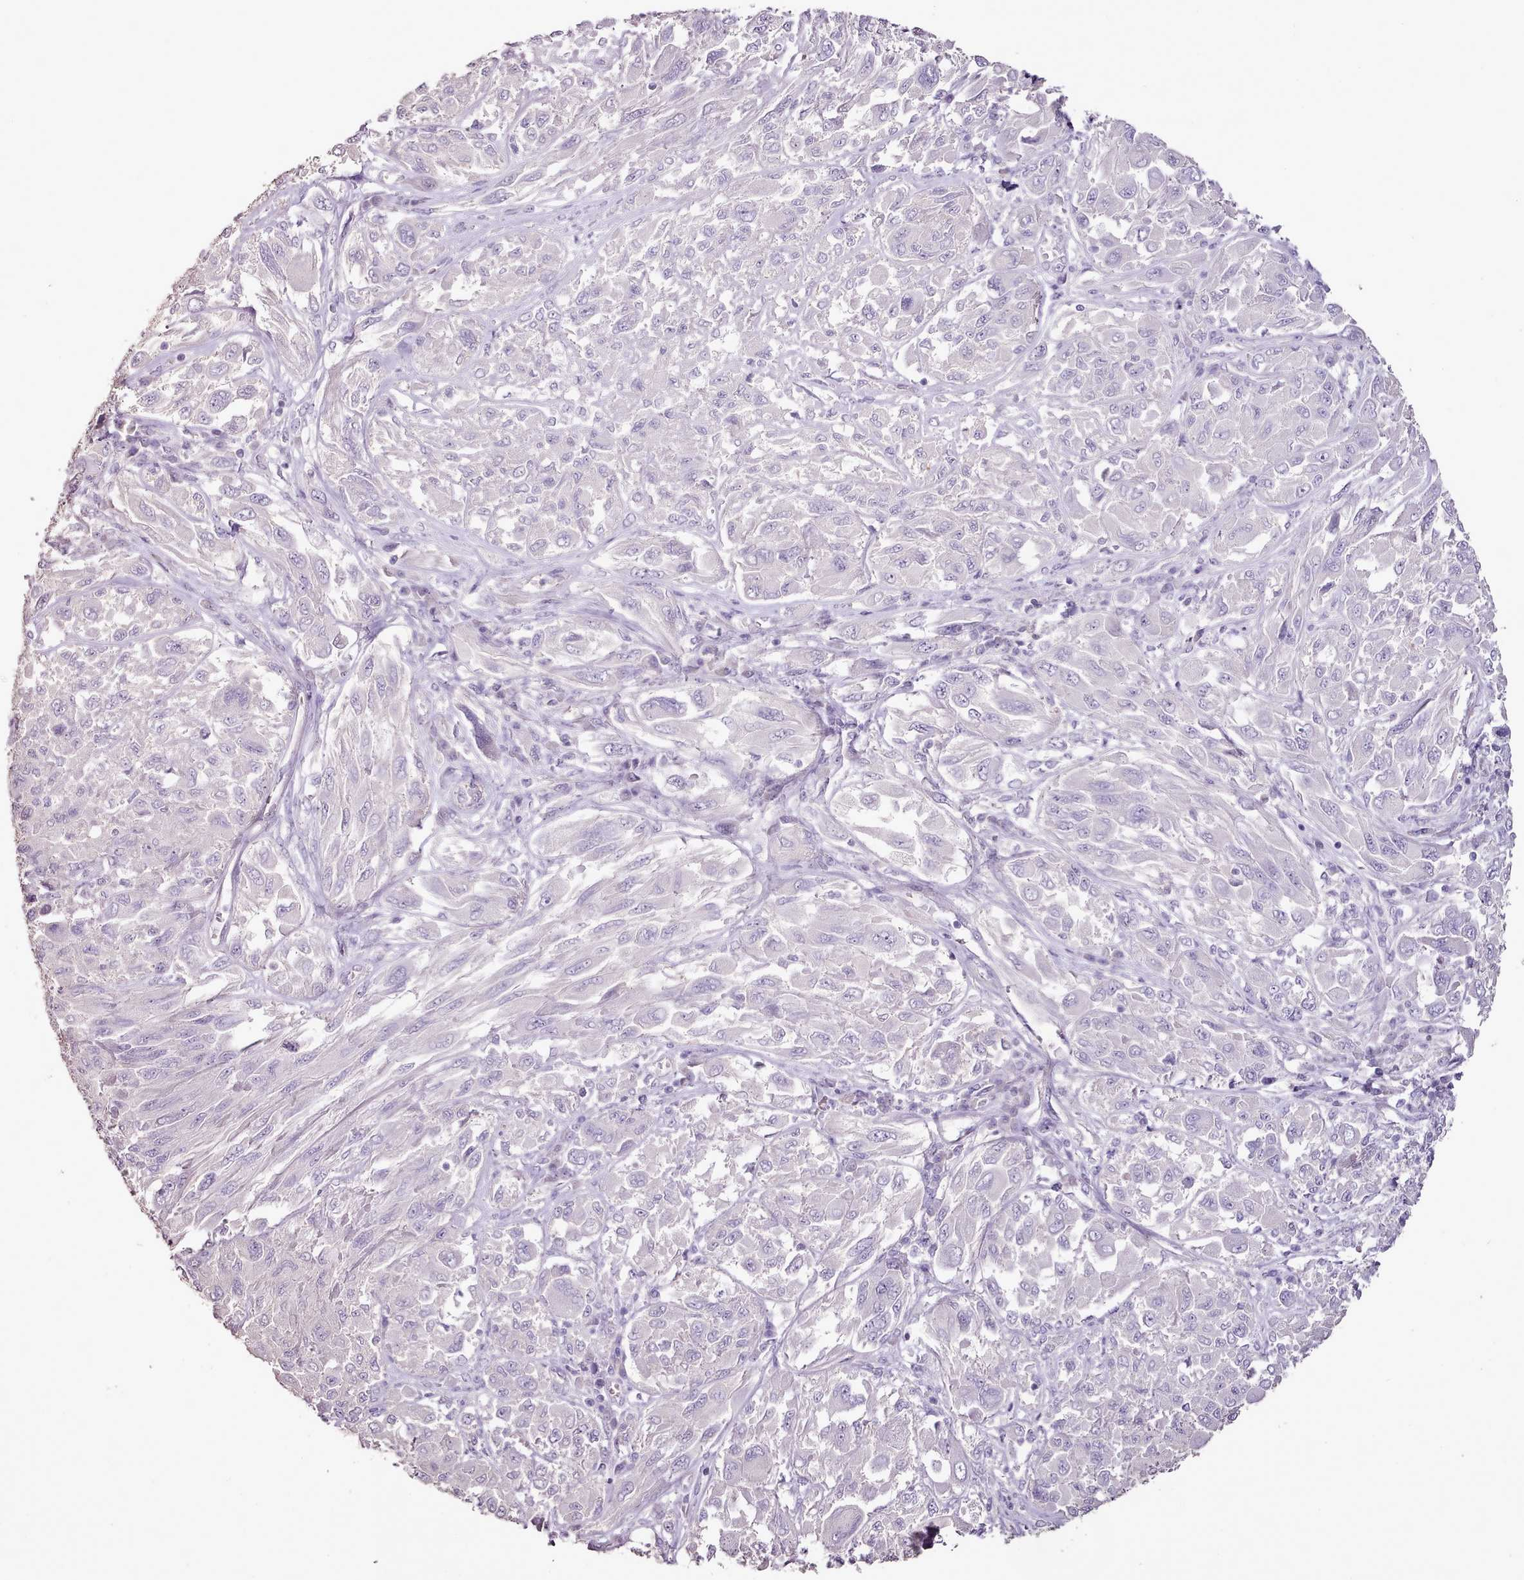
{"staining": {"intensity": "negative", "quantity": "none", "location": "none"}, "tissue": "melanoma", "cell_type": "Tumor cells", "image_type": "cancer", "snomed": [{"axis": "morphology", "description": "Malignant melanoma, NOS"}, {"axis": "topography", "description": "Skin"}], "caption": "Micrograph shows no protein positivity in tumor cells of melanoma tissue.", "gene": "BLOC1S2", "patient": {"sex": "female", "age": 91}}